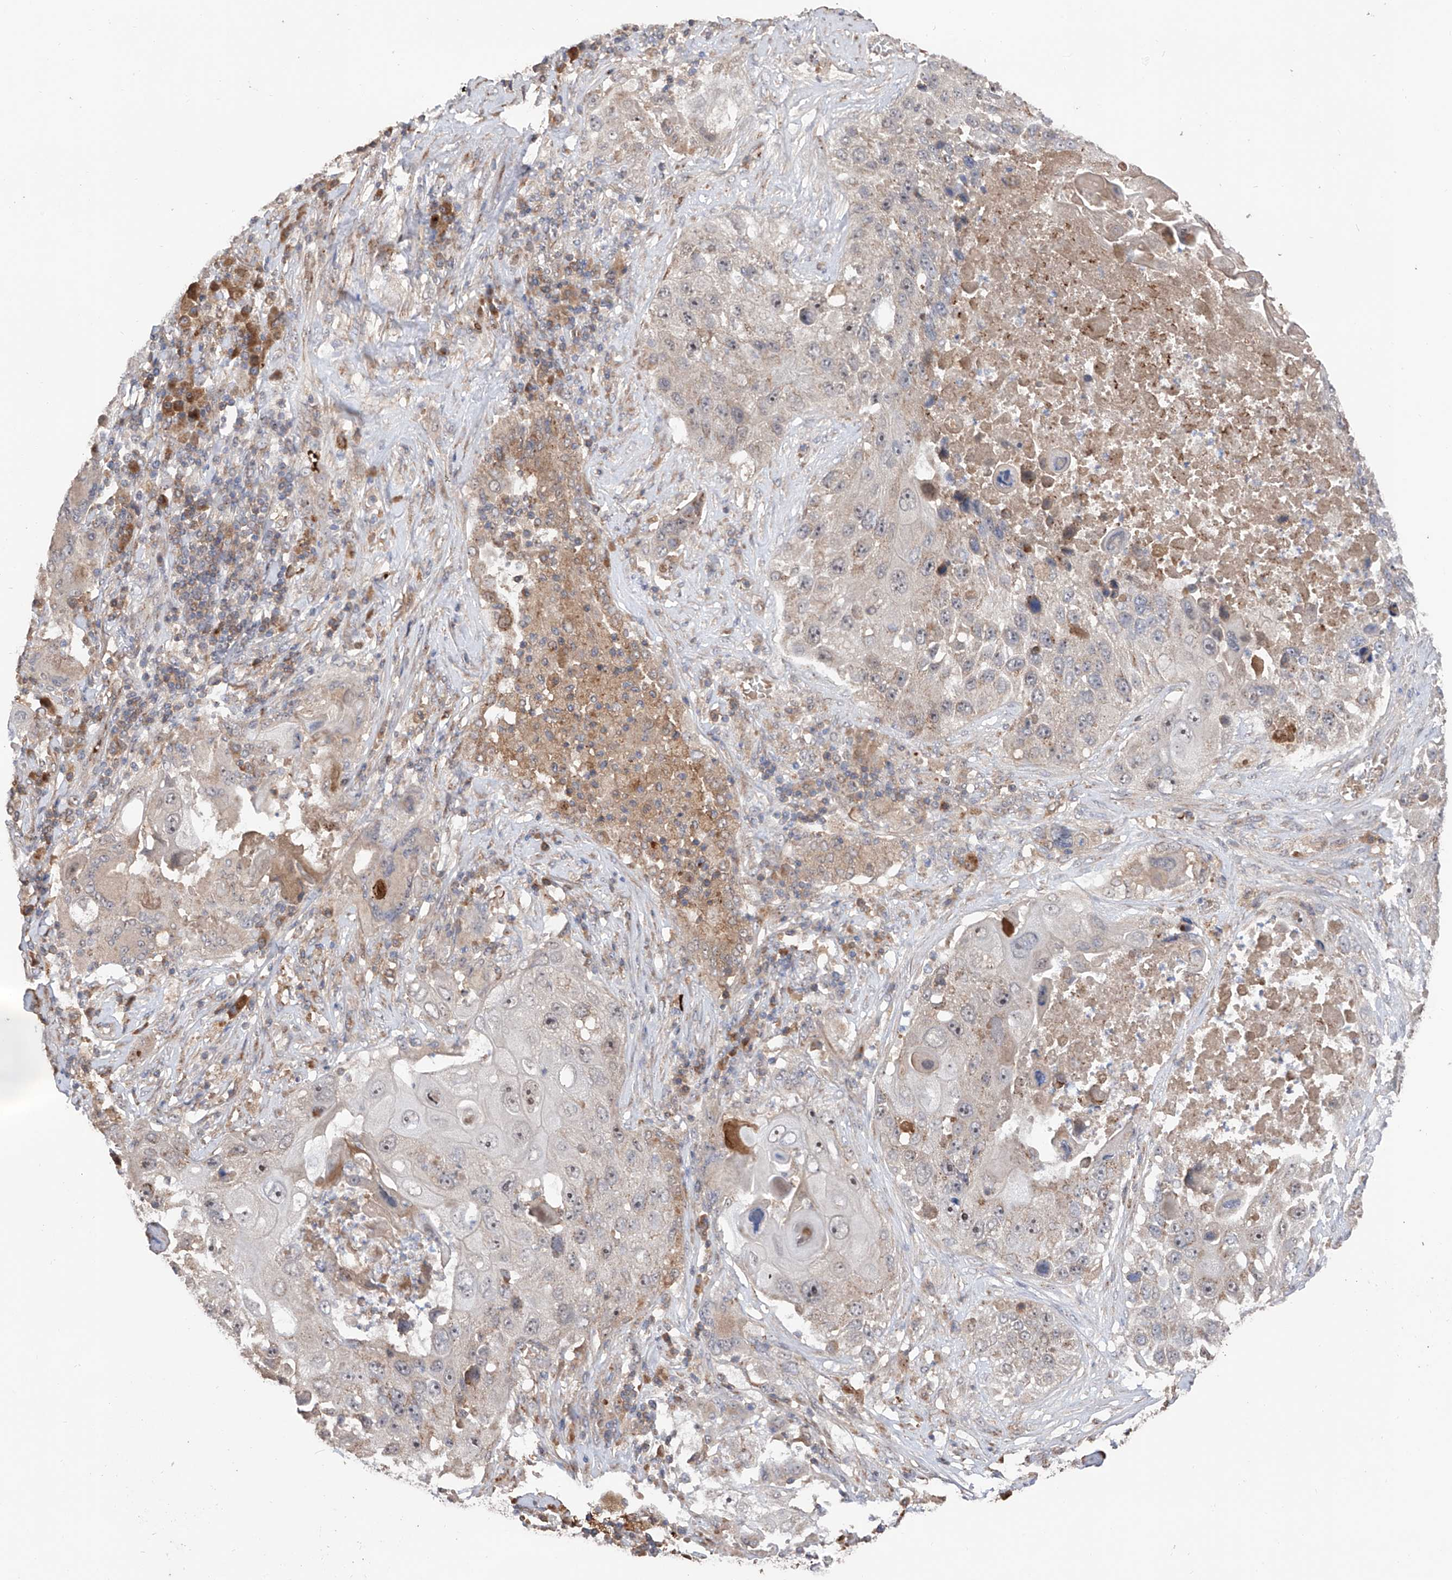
{"staining": {"intensity": "negative", "quantity": "none", "location": "none"}, "tissue": "lung cancer", "cell_type": "Tumor cells", "image_type": "cancer", "snomed": [{"axis": "morphology", "description": "Squamous cell carcinoma, NOS"}, {"axis": "topography", "description": "Lung"}], "caption": "IHC histopathology image of neoplastic tissue: human lung cancer stained with DAB (3,3'-diaminobenzidine) demonstrates no significant protein expression in tumor cells.", "gene": "EDN1", "patient": {"sex": "male", "age": 61}}